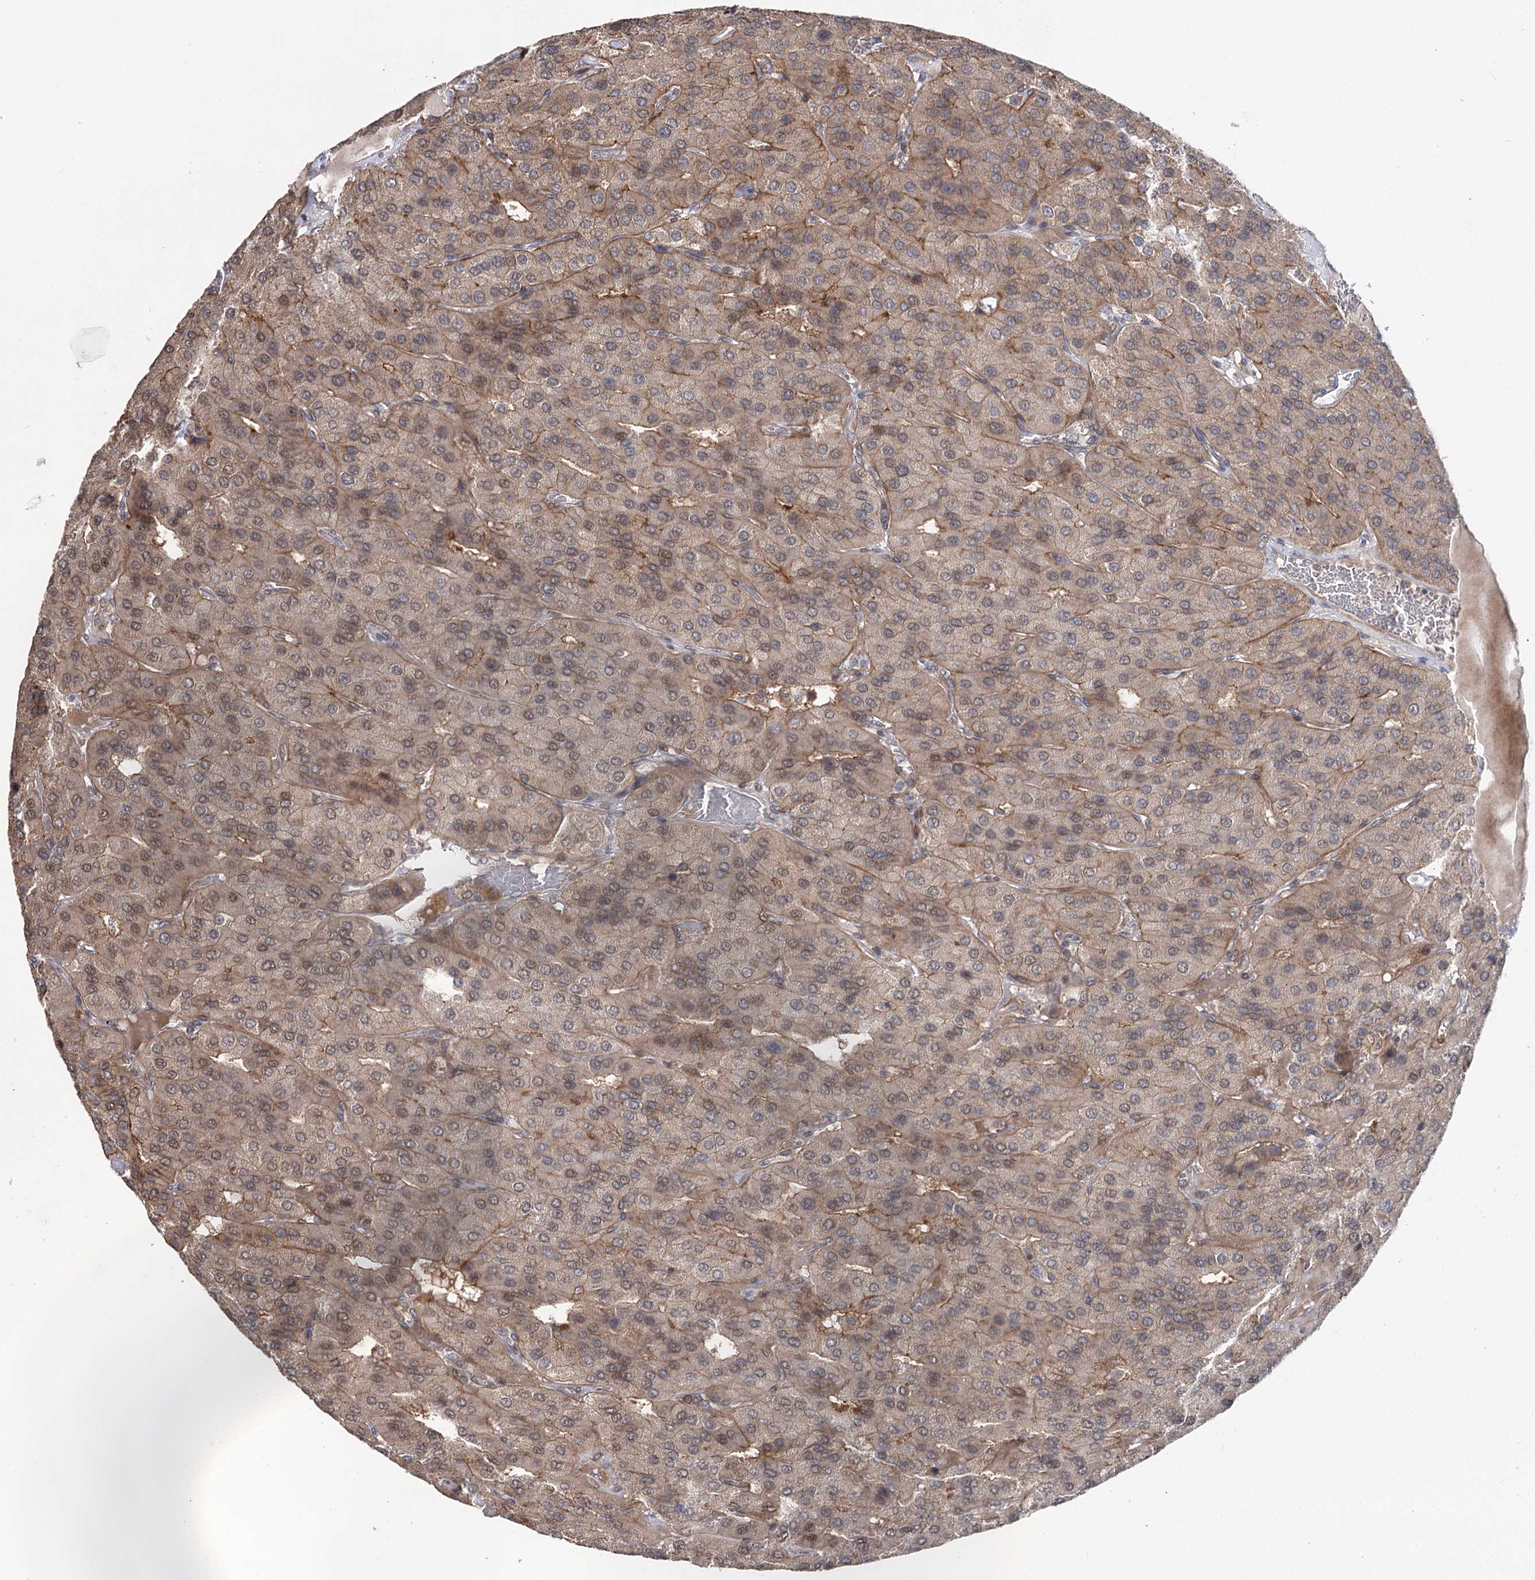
{"staining": {"intensity": "weak", "quantity": "25%-75%", "location": "nuclear"}, "tissue": "parathyroid gland", "cell_type": "Glandular cells", "image_type": "normal", "snomed": [{"axis": "morphology", "description": "Normal tissue, NOS"}, {"axis": "morphology", "description": "Adenoma, NOS"}, {"axis": "topography", "description": "Parathyroid gland"}], "caption": "Brown immunohistochemical staining in benign parathyroid gland demonstrates weak nuclear positivity in approximately 25%-75% of glandular cells. (brown staining indicates protein expression, while blue staining denotes nuclei).", "gene": "STX6", "patient": {"sex": "female", "age": 86}}